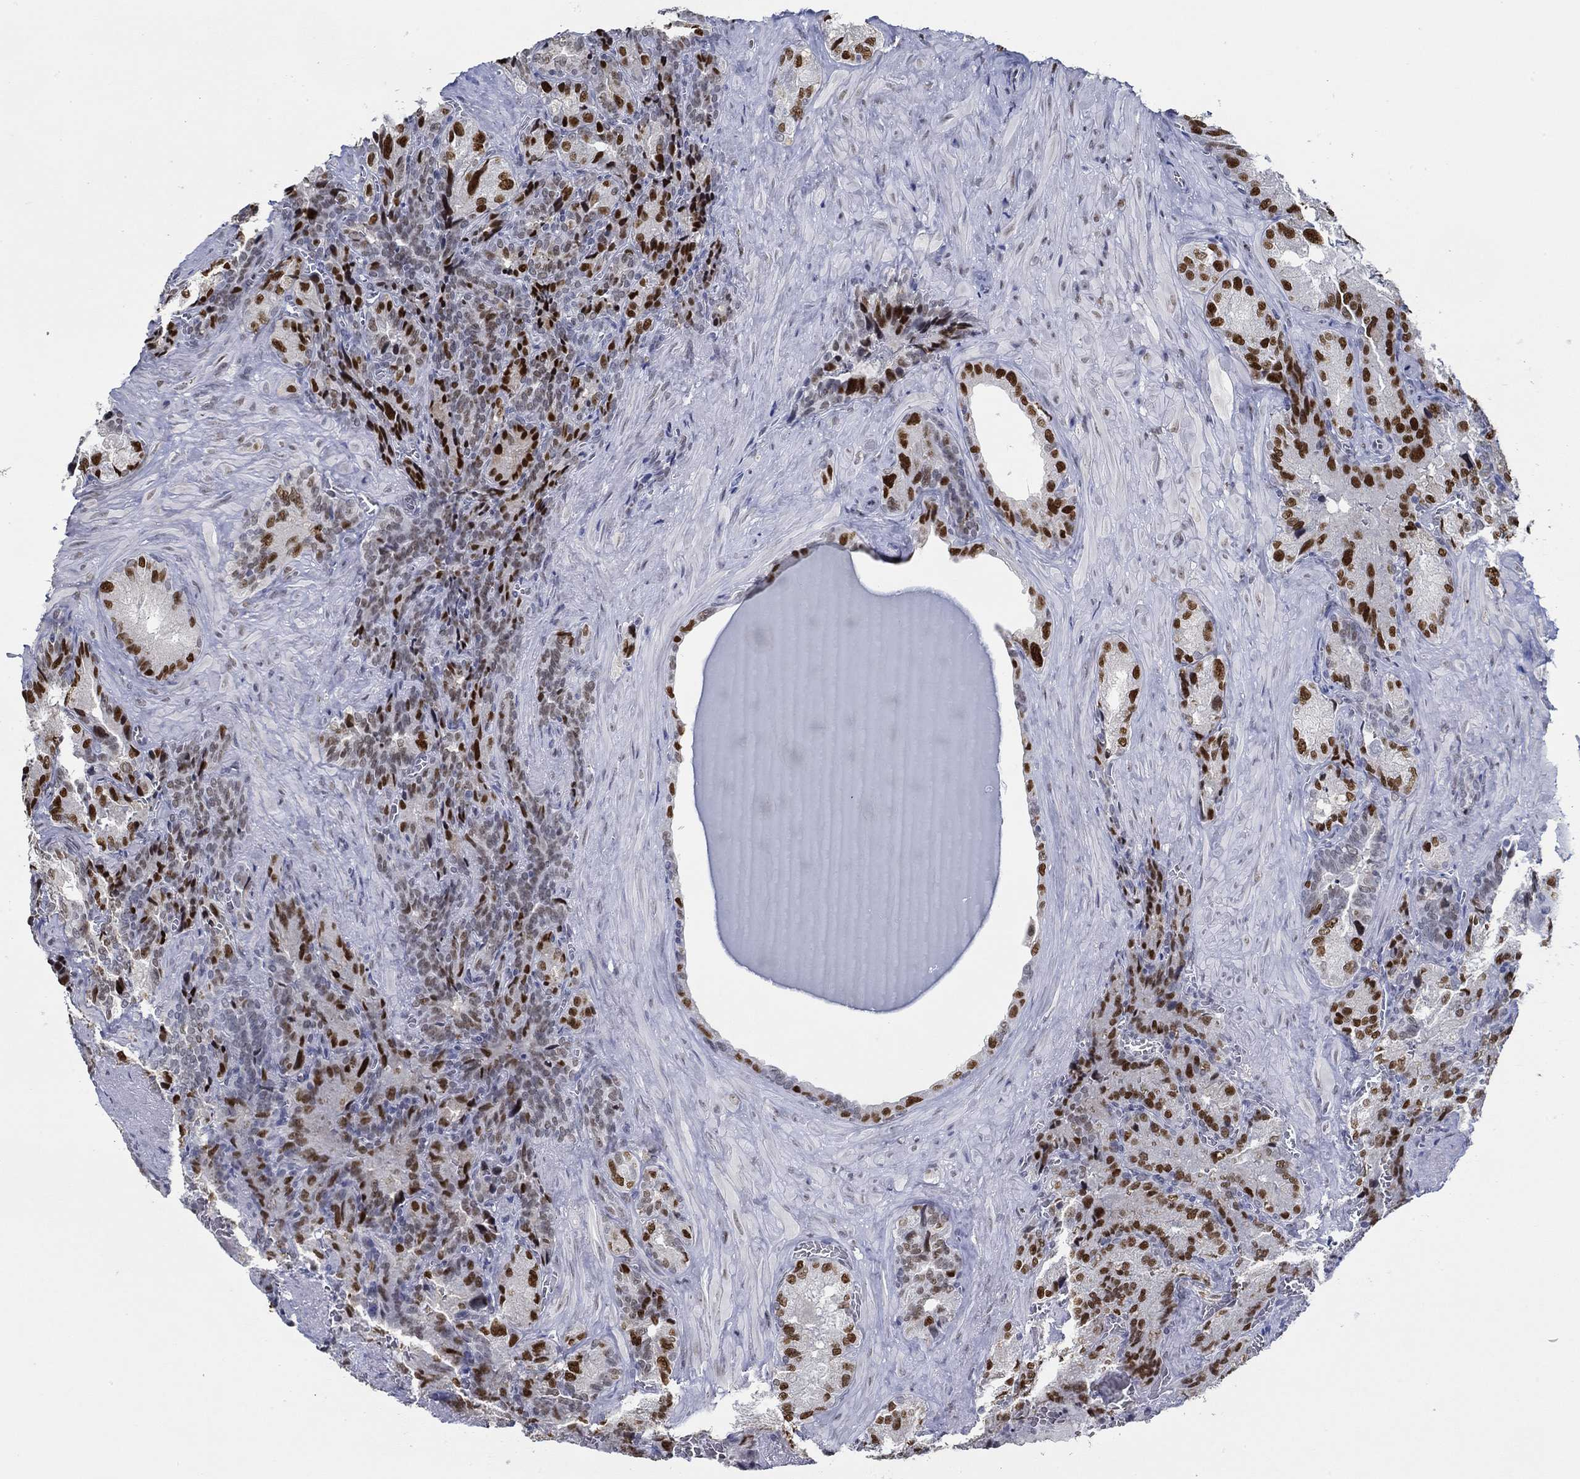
{"staining": {"intensity": "strong", "quantity": "25%-75%", "location": "nuclear"}, "tissue": "seminal vesicle", "cell_type": "Glandular cells", "image_type": "normal", "snomed": [{"axis": "morphology", "description": "Normal tissue, NOS"}, {"axis": "topography", "description": "Seminal veicle"}], "caption": "A micrograph showing strong nuclear expression in approximately 25%-75% of glandular cells in benign seminal vesicle, as visualized by brown immunohistochemical staining.", "gene": "GATA2", "patient": {"sex": "male", "age": 72}}